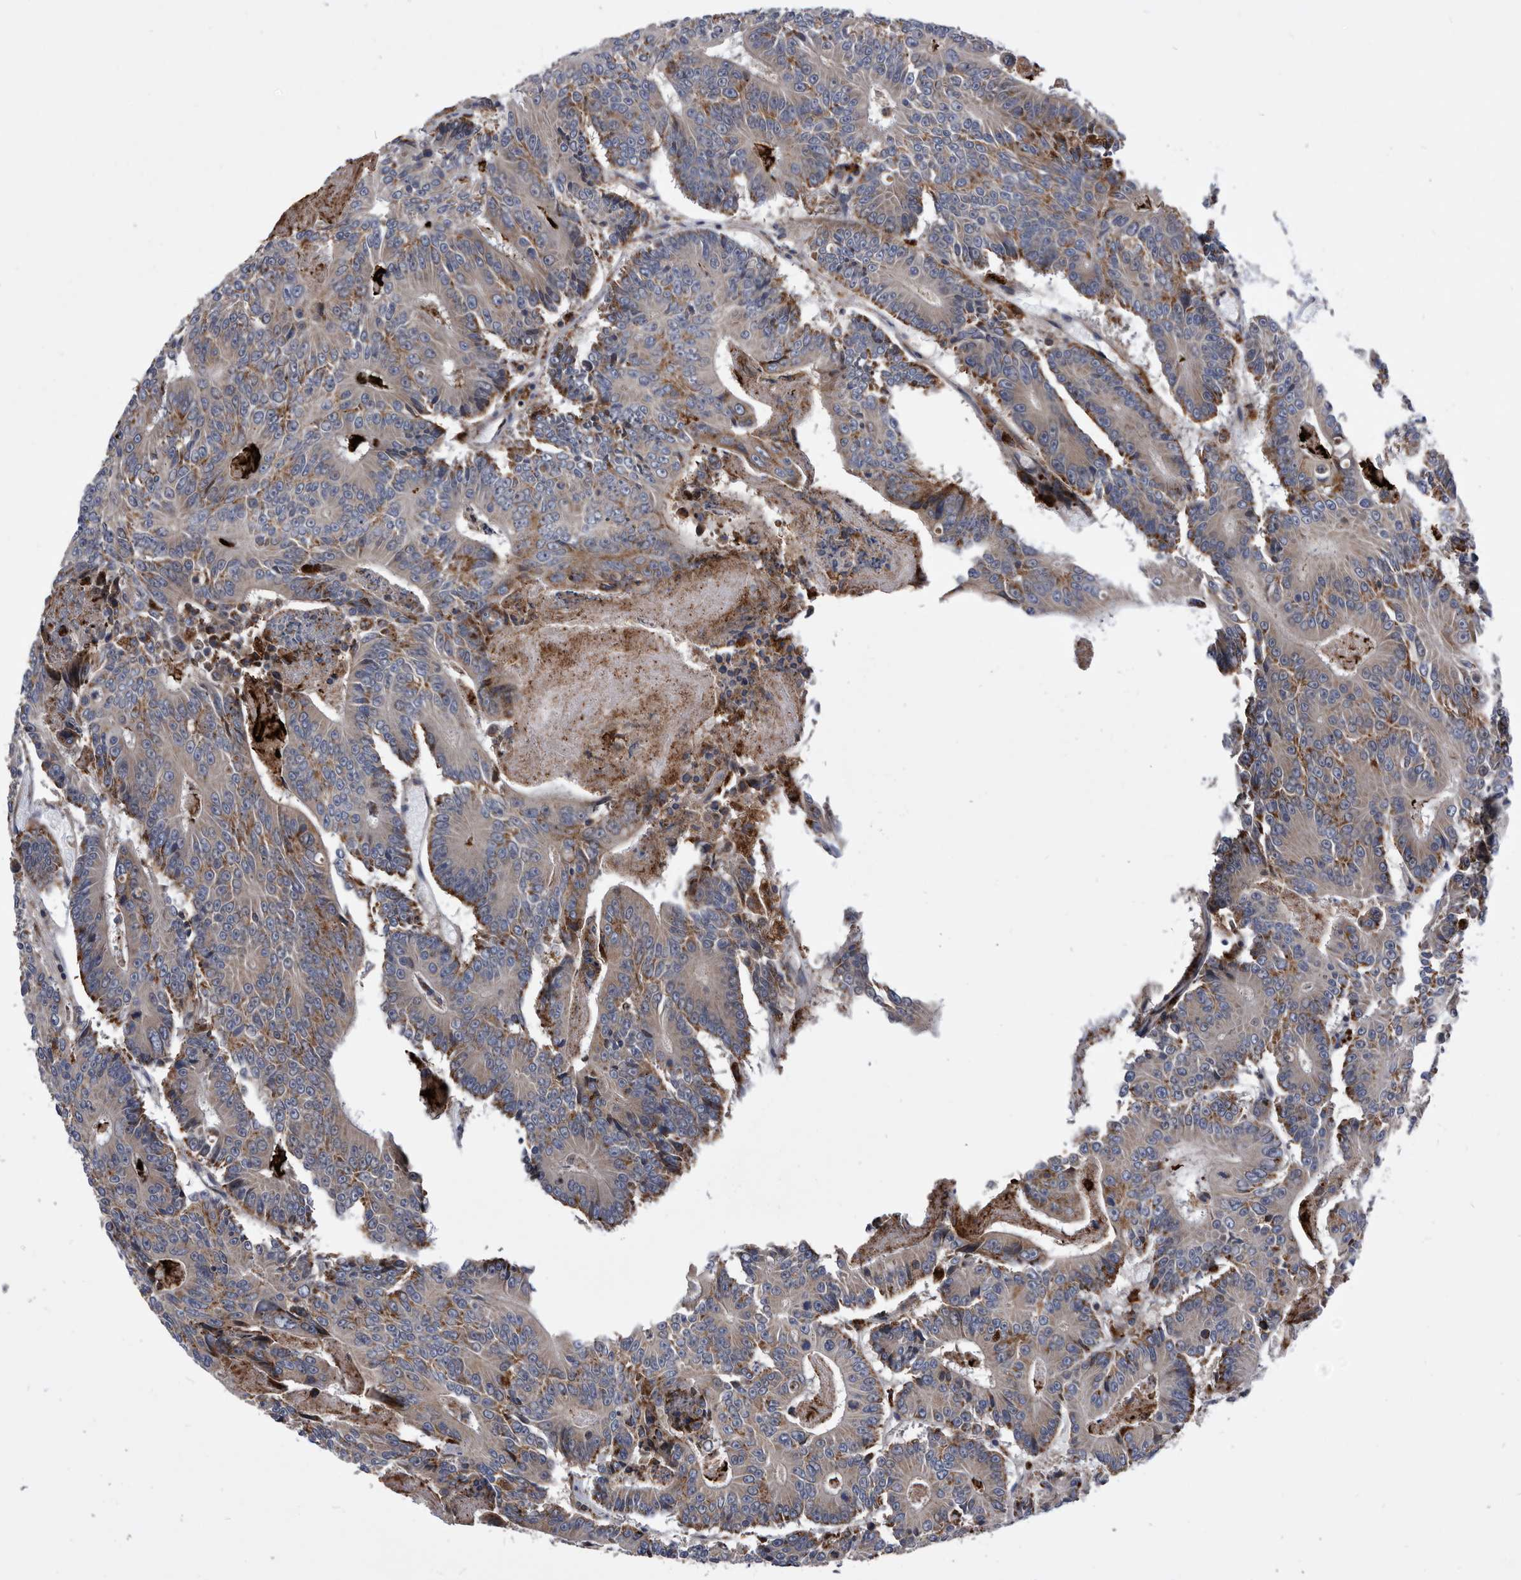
{"staining": {"intensity": "moderate", "quantity": "25%-75%", "location": "cytoplasmic/membranous"}, "tissue": "colorectal cancer", "cell_type": "Tumor cells", "image_type": "cancer", "snomed": [{"axis": "morphology", "description": "Adenocarcinoma, NOS"}, {"axis": "topography", "description": "Colon"}], "caption": "About 25%-75% of tumor cells in human colorectal cancer (adenocarcinoma) show moderate cytoplasmic/membranous protein staining as visualized by brown immunohistochemical staining.", "gene": "BAIAP3", "patient": {"sex": "male", "age": 83}}